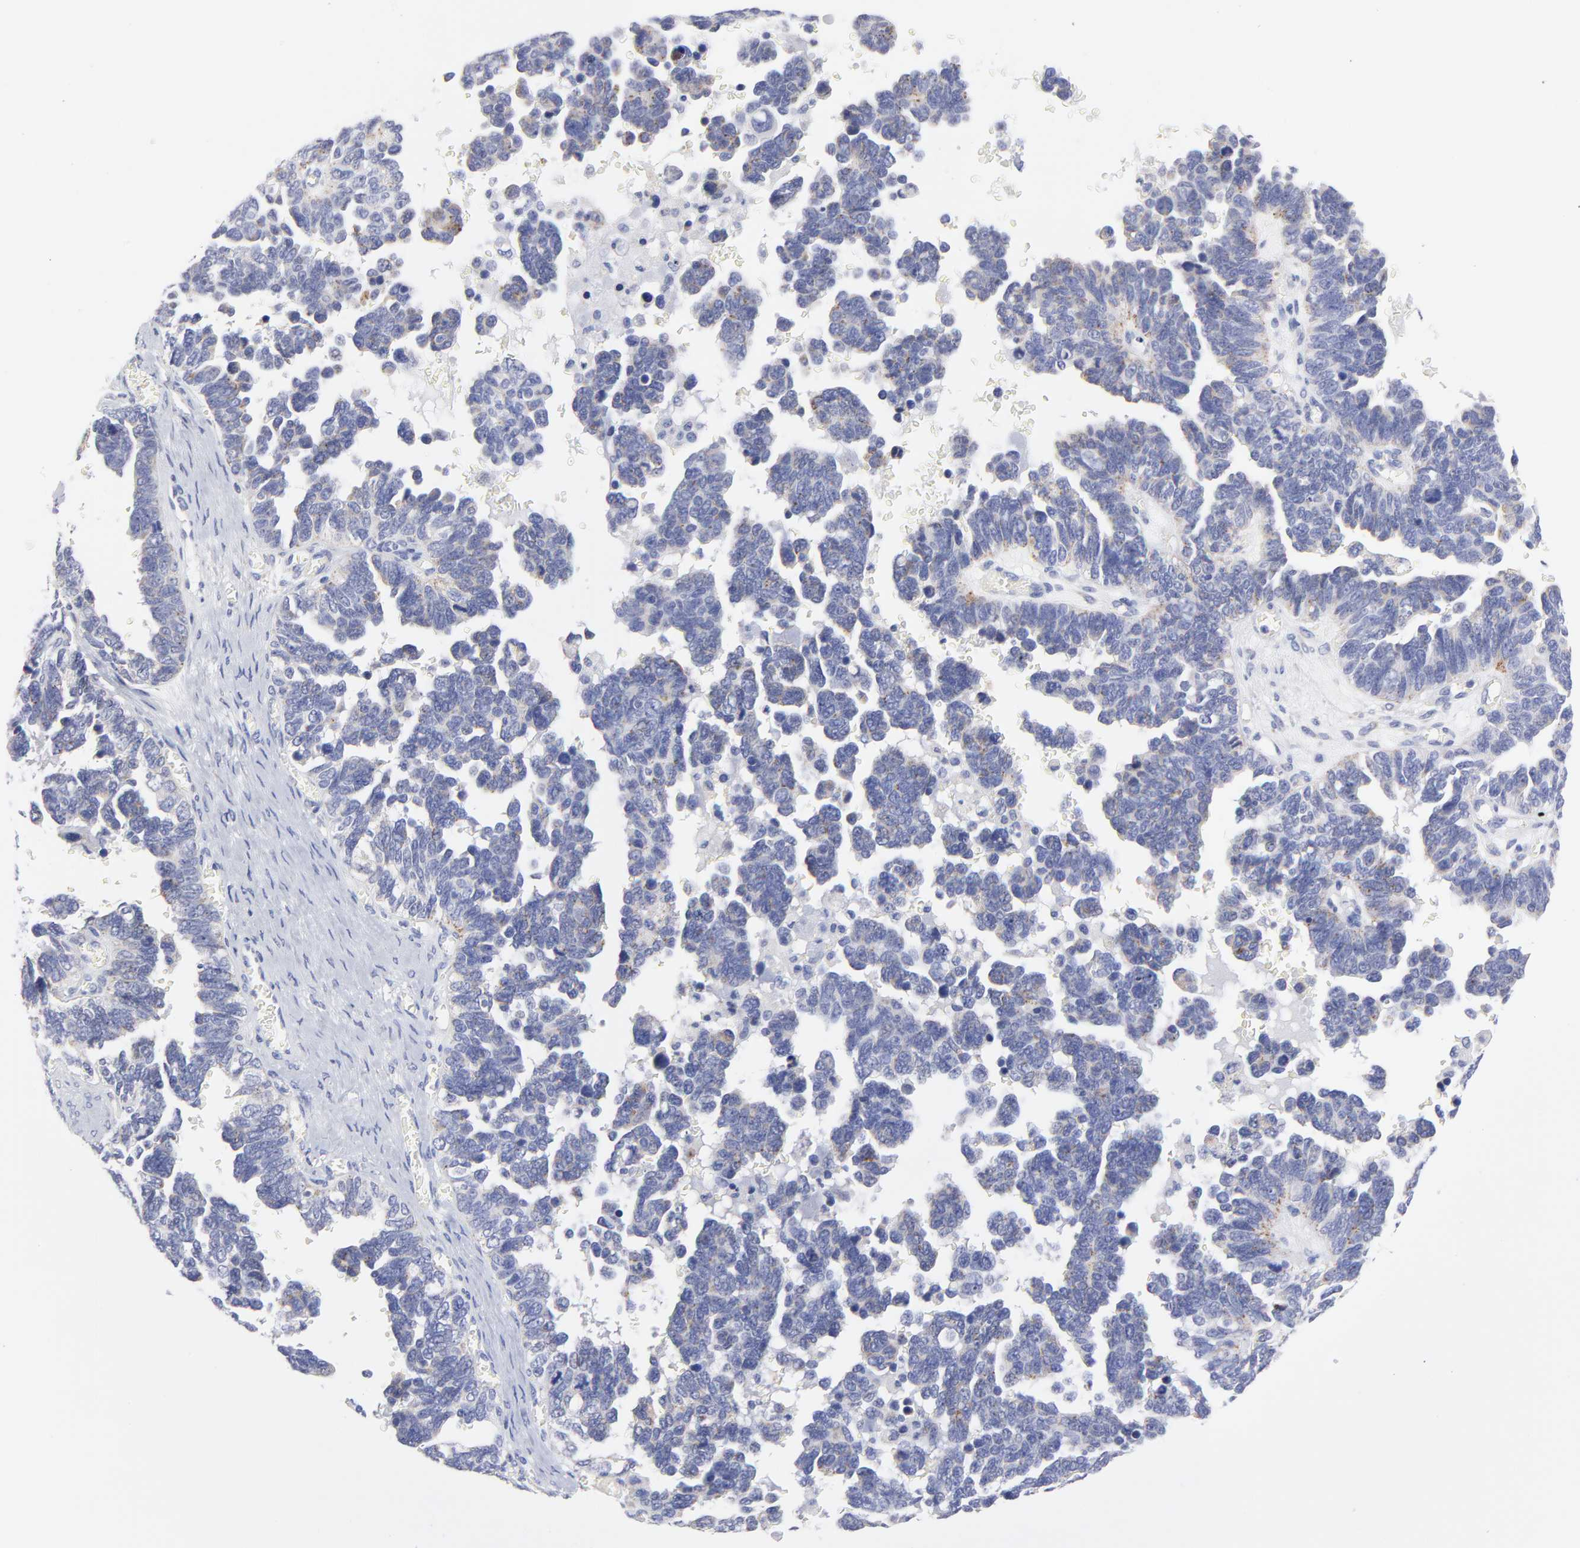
{"staining": {"intensity": "weak", "quantity": "<25%", "location": "cytoplasmic/membranous"}, "tissue": "ovarian cancer", "cell_type": "Tumor cells", "image_type": "cancer", "snomed": [{"axis": "morphology", "description": "Cystadenocarcinoma, serous, NOS"}, {"axis": "topography", "description": "Ovary"}], "caption": "Serous cystadenocarcinoma (ovarian) was stained to show a protein in brown. There is no significant expression in tumor cells. The staining was performed using DAB to visualize the protein expression in brown, while the nuclei were stained in blue with hematoxylin (Magnification: 20x).", "gene": "DUSP9", "patient": {"sex": "female", "age": 69}}